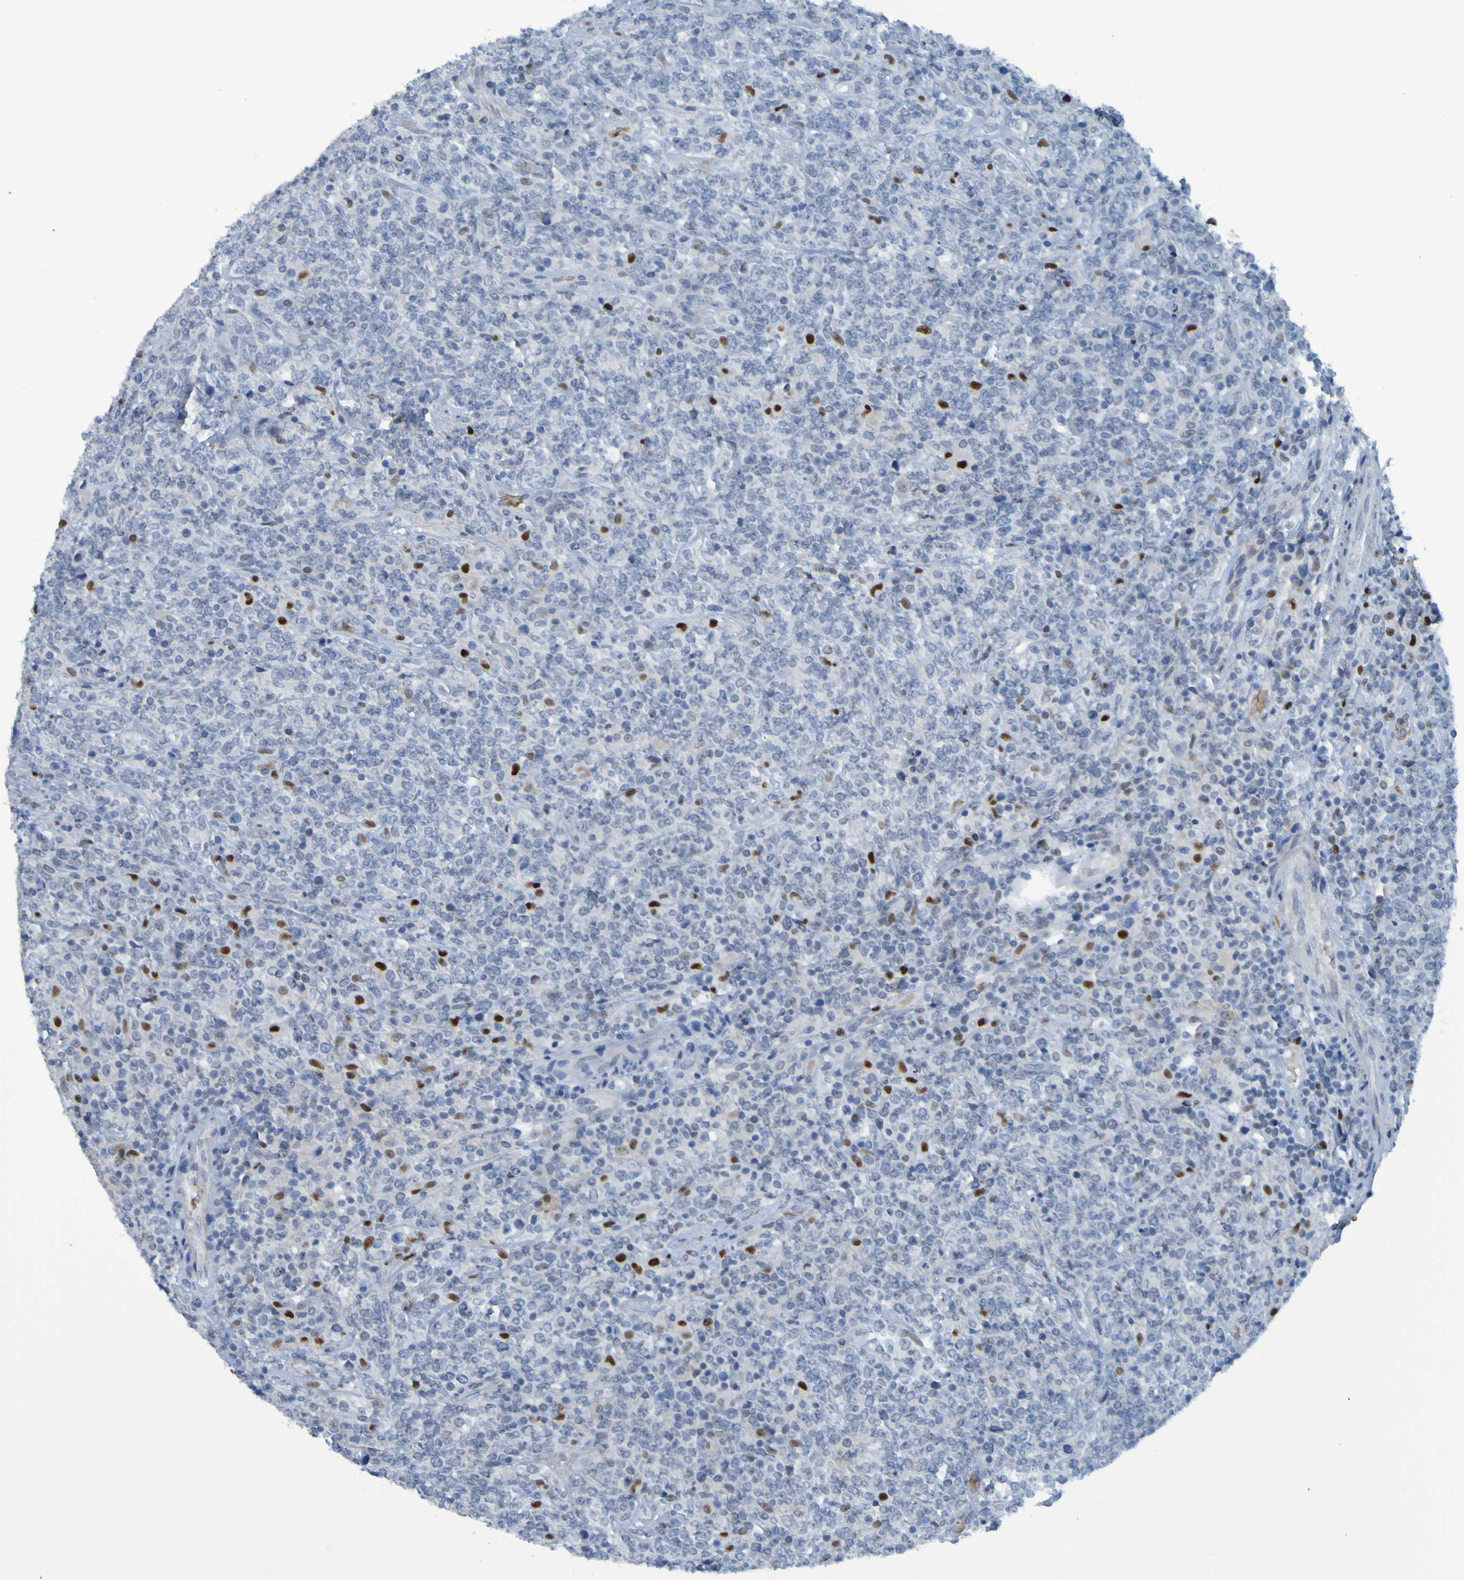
{"staining": {"intensity": "negative", "quantity": "none", "location": "none"}, "tissue": "lymphoma", "cell_type": "Tumor cells", "image_type": "cancer", "snomed": [{"axis": "morphology", "description": "Malignant lymphoma, non-Hodgkin's type, High grade"}, {"axis": "topography", "description": "Soft tissue"}], "caption": "This is an immunohistochemistry (IHC) photomicrograph of lymphoma. There is no positivity in tumor cells.", "gene": "USP36", "patient": {"sex": "male", "age": 18}}